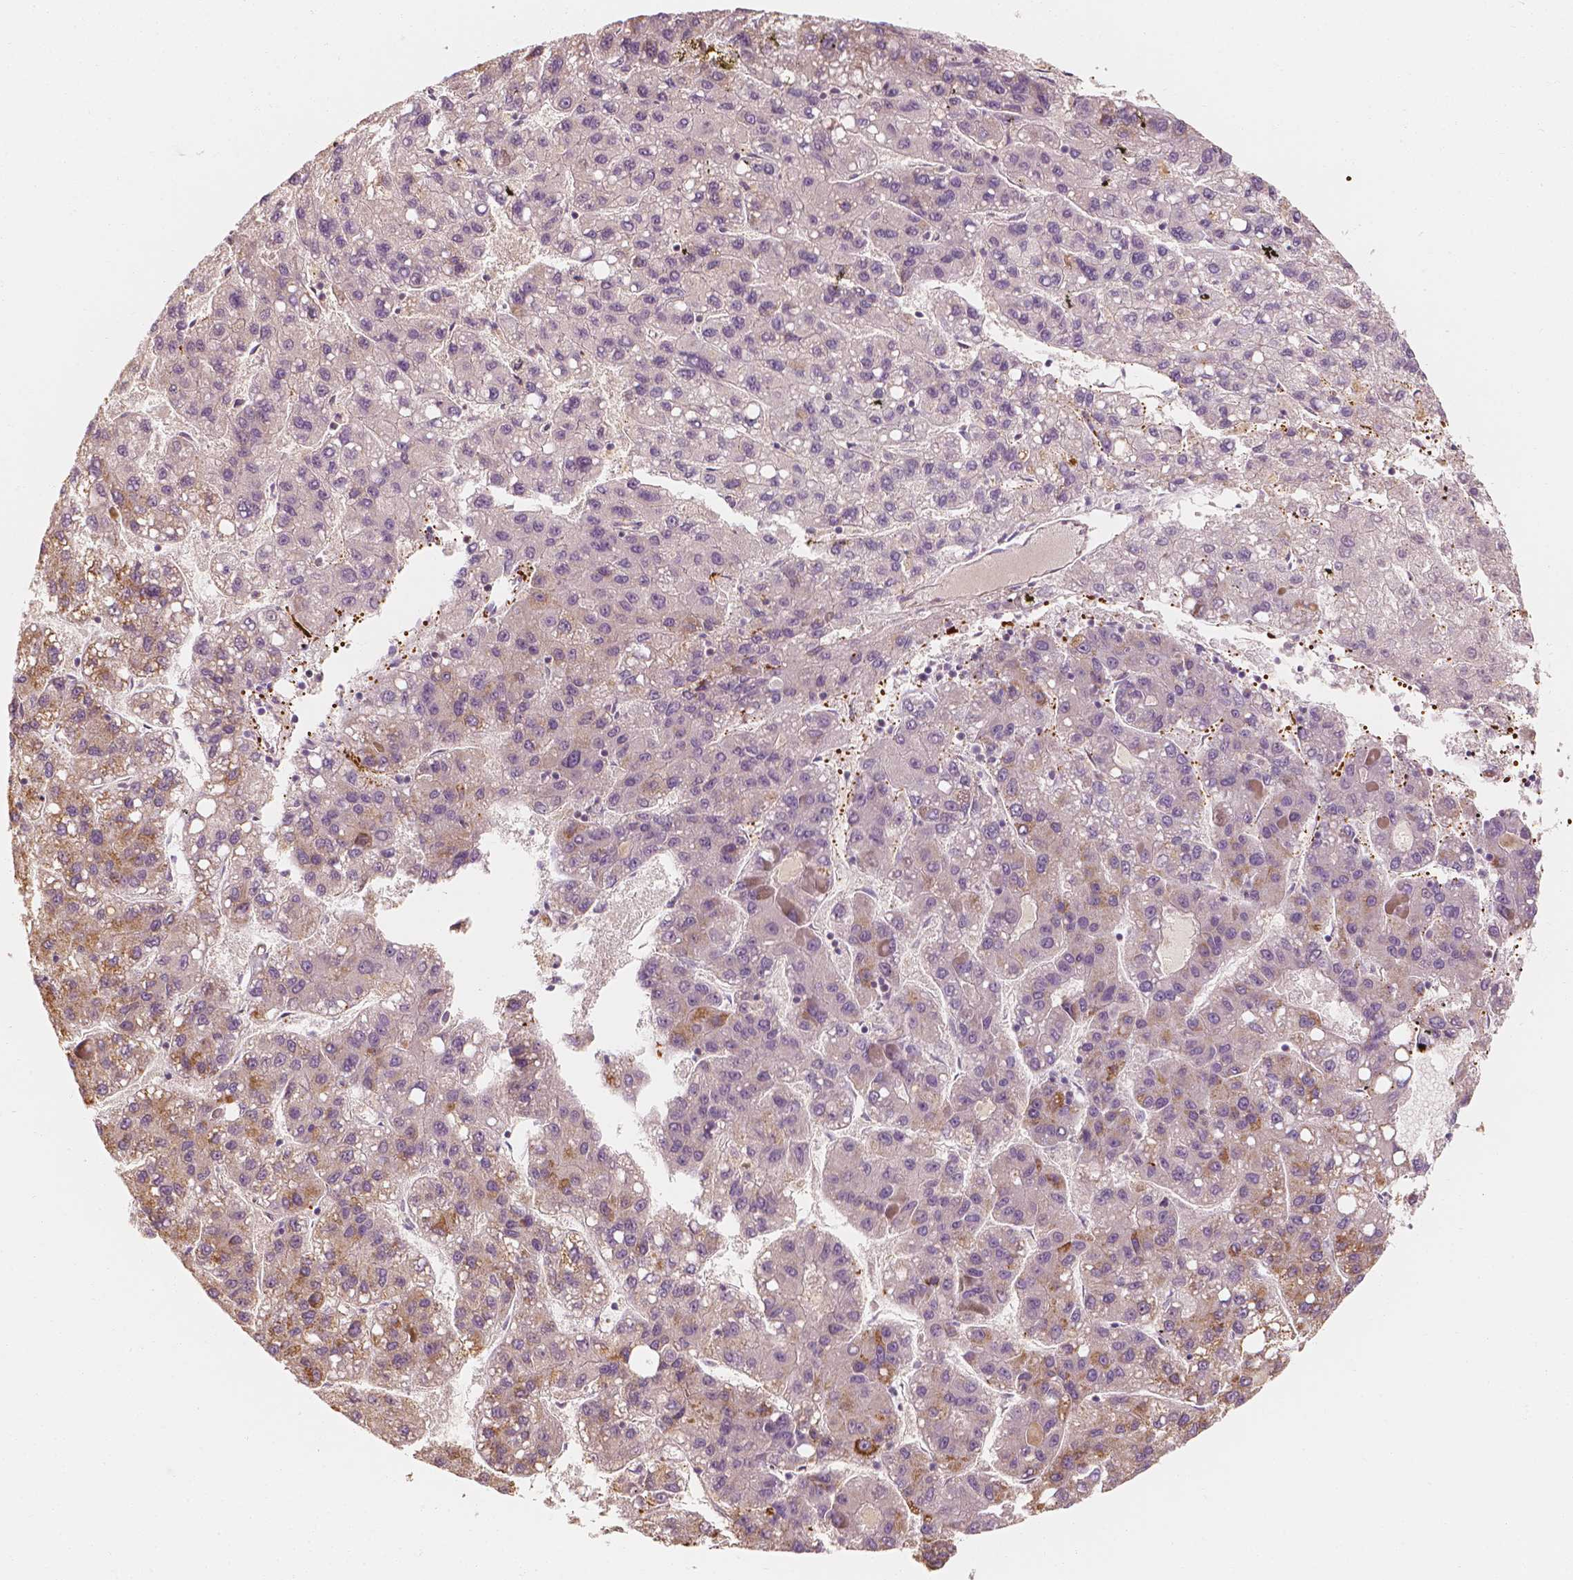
{"staining": {"intensity": "moderate", "quantity": "<25%", "location": "cytoplasmic/membranous"}, "tissue": "liver cancer", "cell_type": "Tumor cells", "image_type": "cancer", "snomed": [{"axis": "morphology", "description": "Carcinoma, Hepatocellular, NOS"}, {"axis": "topography", "description": "Liver"}], "caption": "Immunohistochemistry (IHC) (DAB) staining of liver cancer (hepatocellular carcinoma) exhibits moderate cytoplasmic/membranous protein expression in approximately <25% of tumor cells. Nuclei are stained in blue.", "gene": "SHPK", "patient": {"sex": "female", "age": 82}}